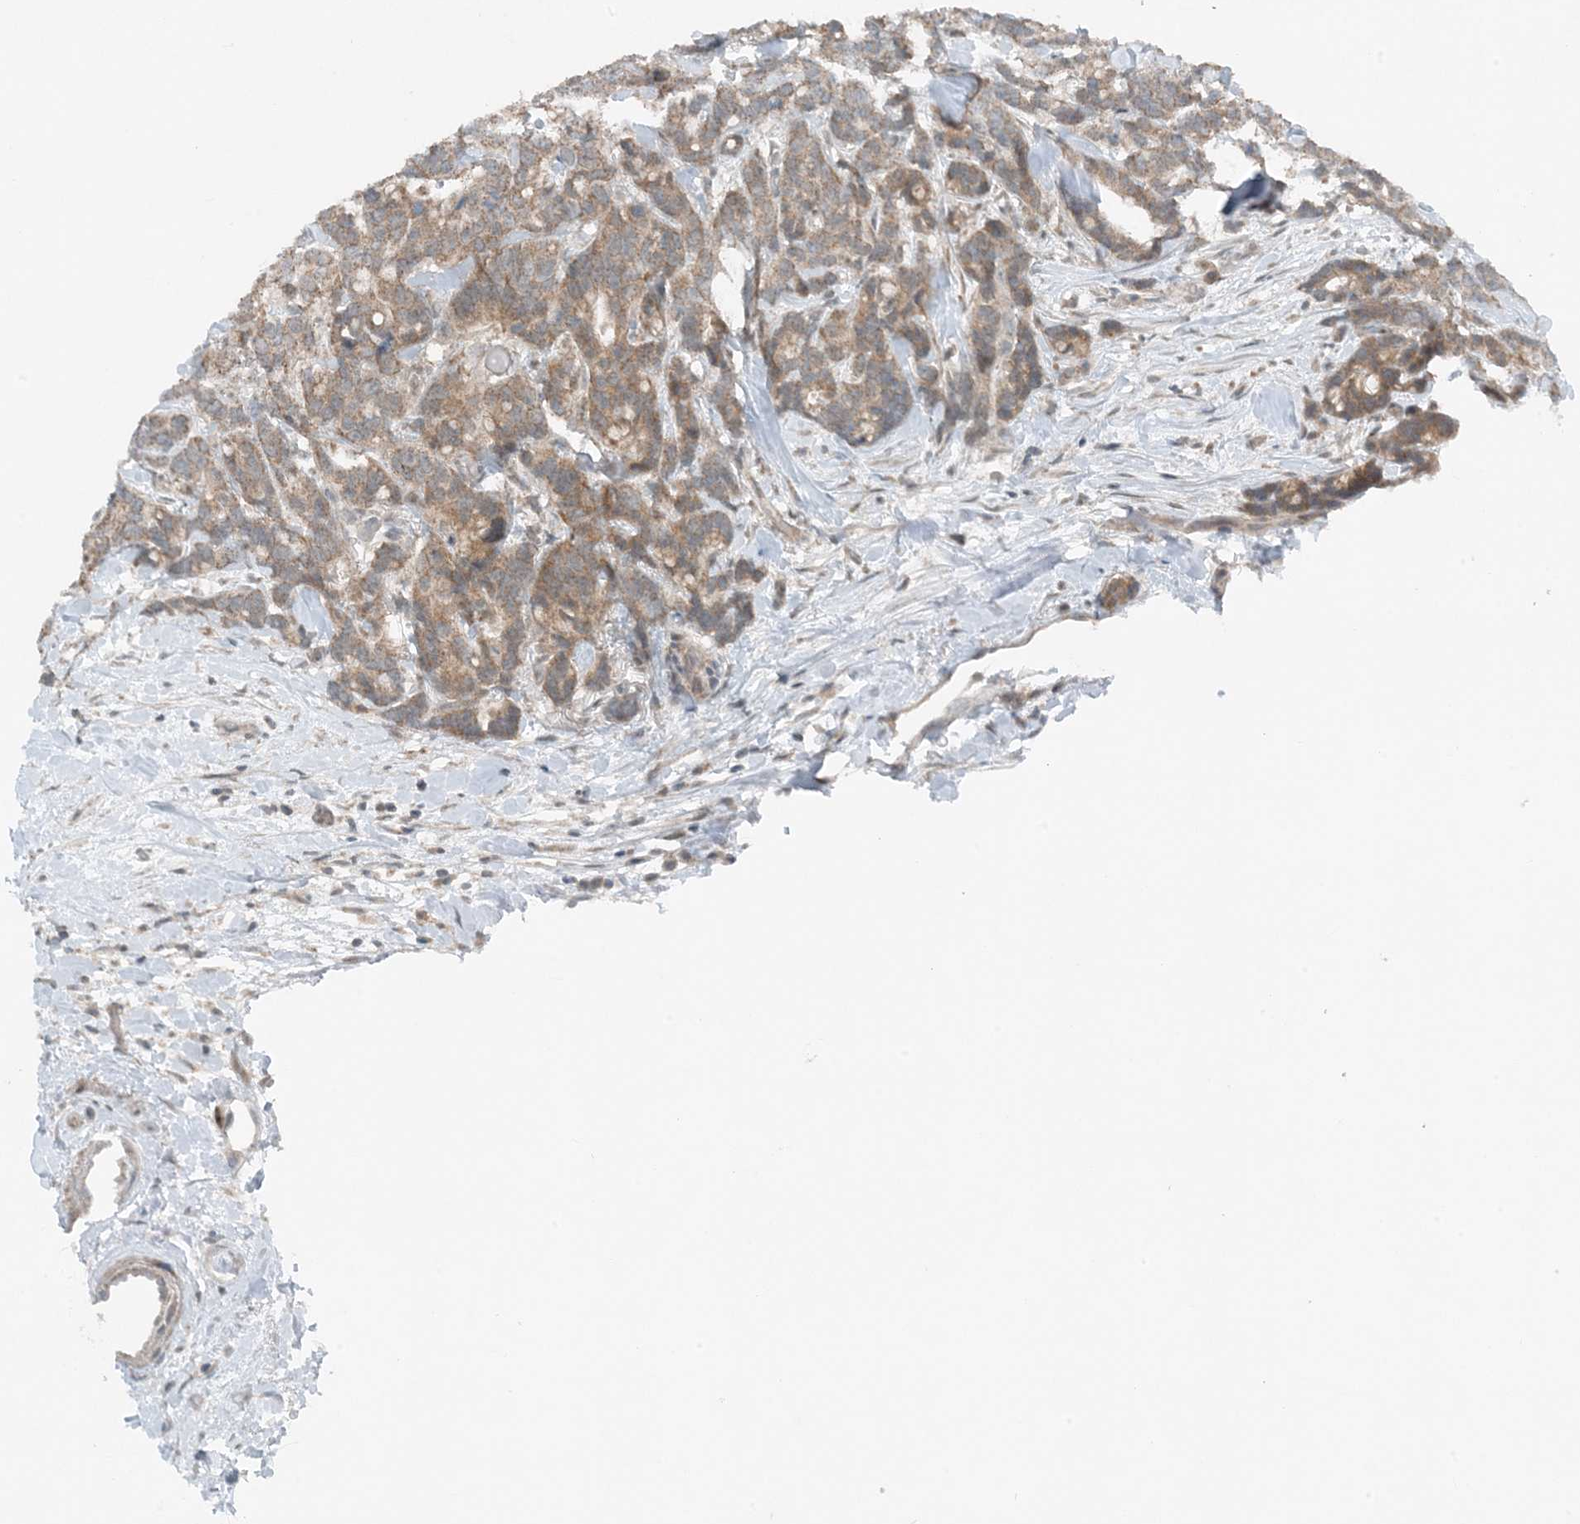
{"staining": {"intensity": "moderate", "quantity": ">75%", "location": "cytoplasmic/membranous"}, "tissue": "breast cancer", "cell_type": "Tumor cells", "image_type": "cancer", "snomed": [{"axis": "morphology", "description": "Duct carcinoma"}, {"axis": "topography", "description": "Breast"}], "caption": "Breast cancer tissue demonstrates moderate cytoplasmic/membranous positivity in about >75% of tumor cells", "gene": "MITD1", "patient": {"sex": "female", "age": 87}}